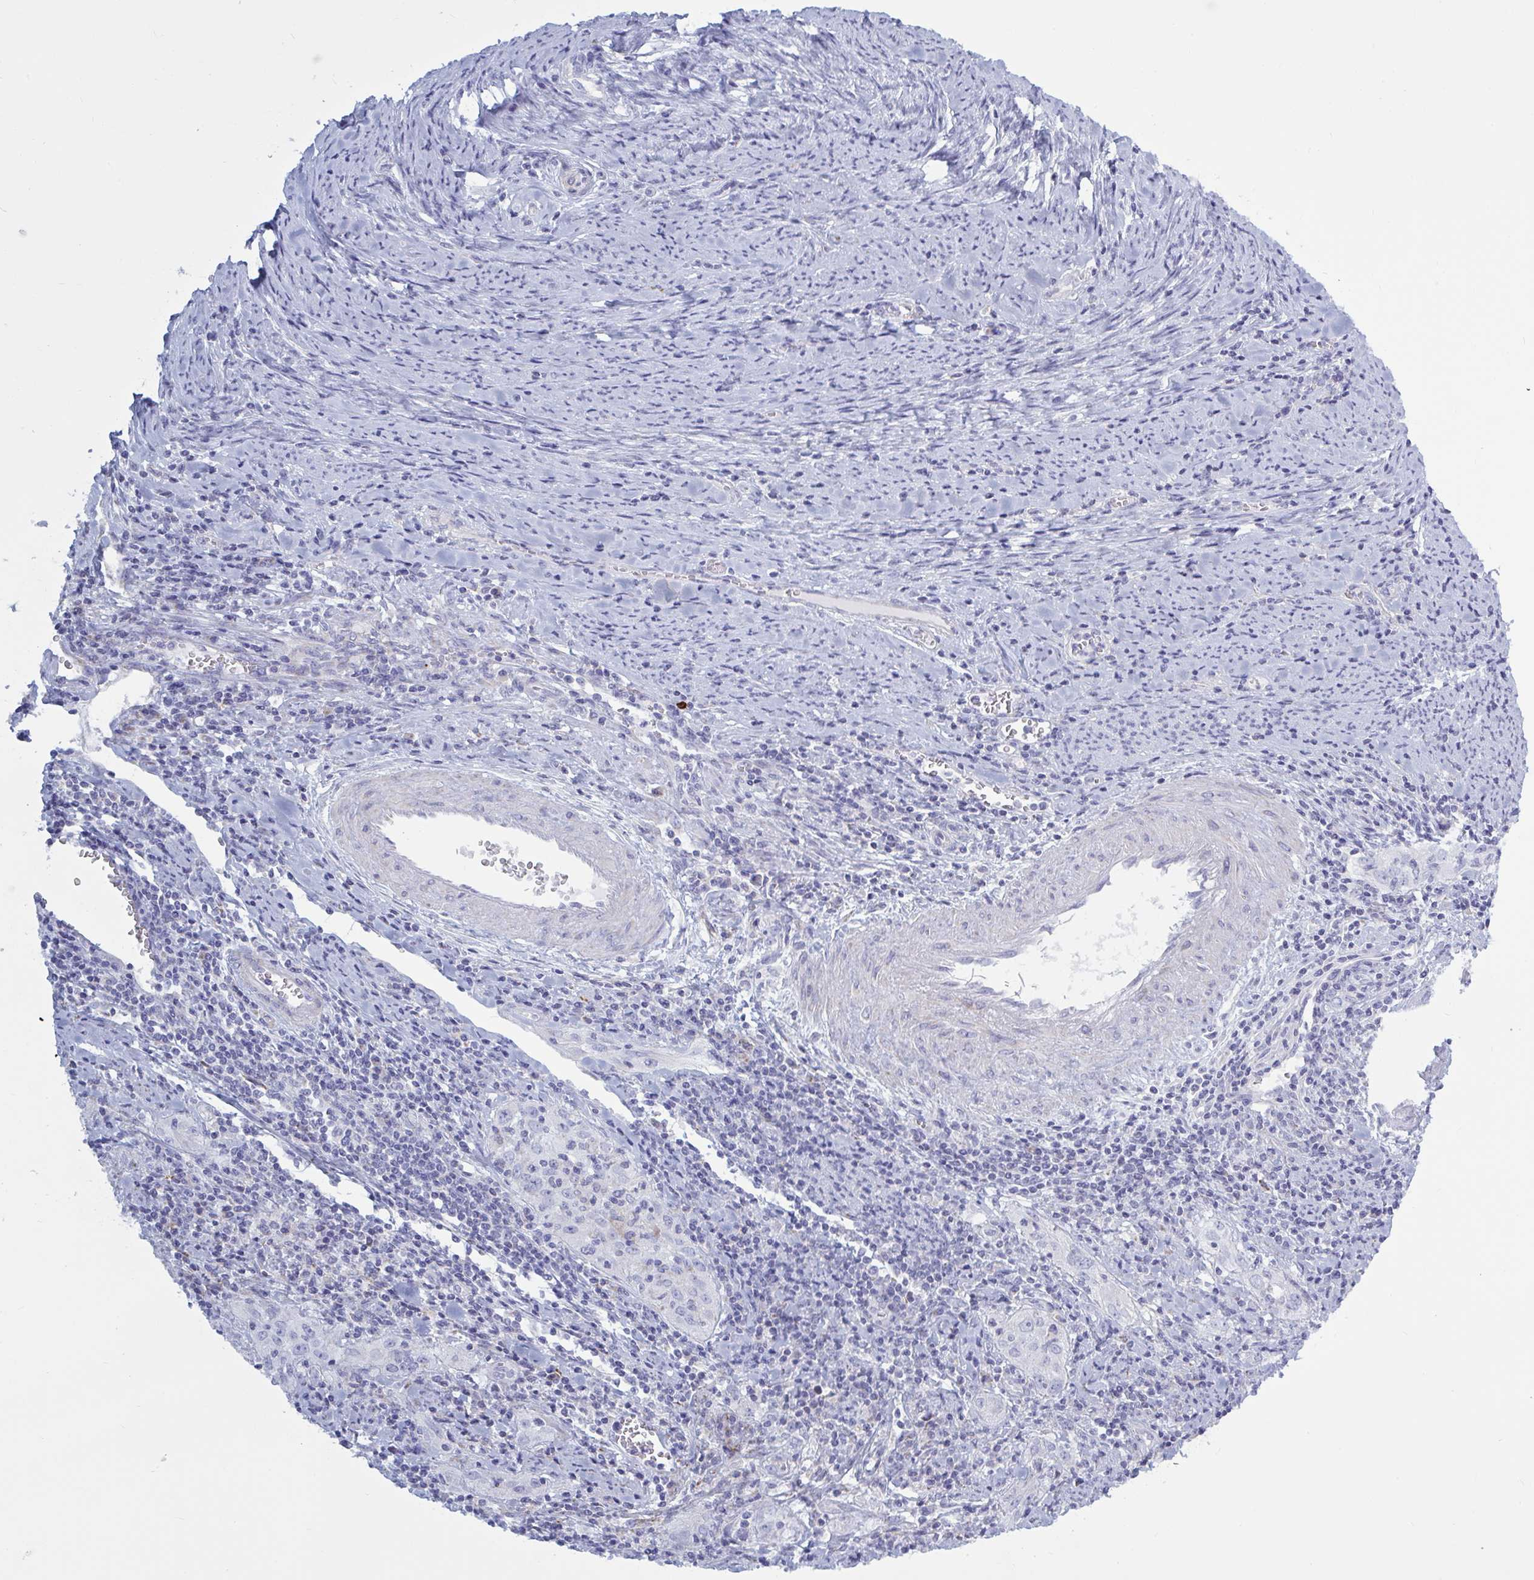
{"staining": {"intensity": "negative", "quantity": "none", "location": "none"}, "tissue": "cervical cancer", "cell_type": "Tumor cells", "image_type": "cancer", "snomed": [{"axis": "morphology", "description": "Squamous cell carcinoma, NOS"}, {"axis": "topography", "description": "Cervix"}], "caption": "A photomicrograph of cervical cancer stained for a protein shows no brown staining in tumor cells.", "gene": "ATG9A", "patient": {"sex": "female", "age": 57}}